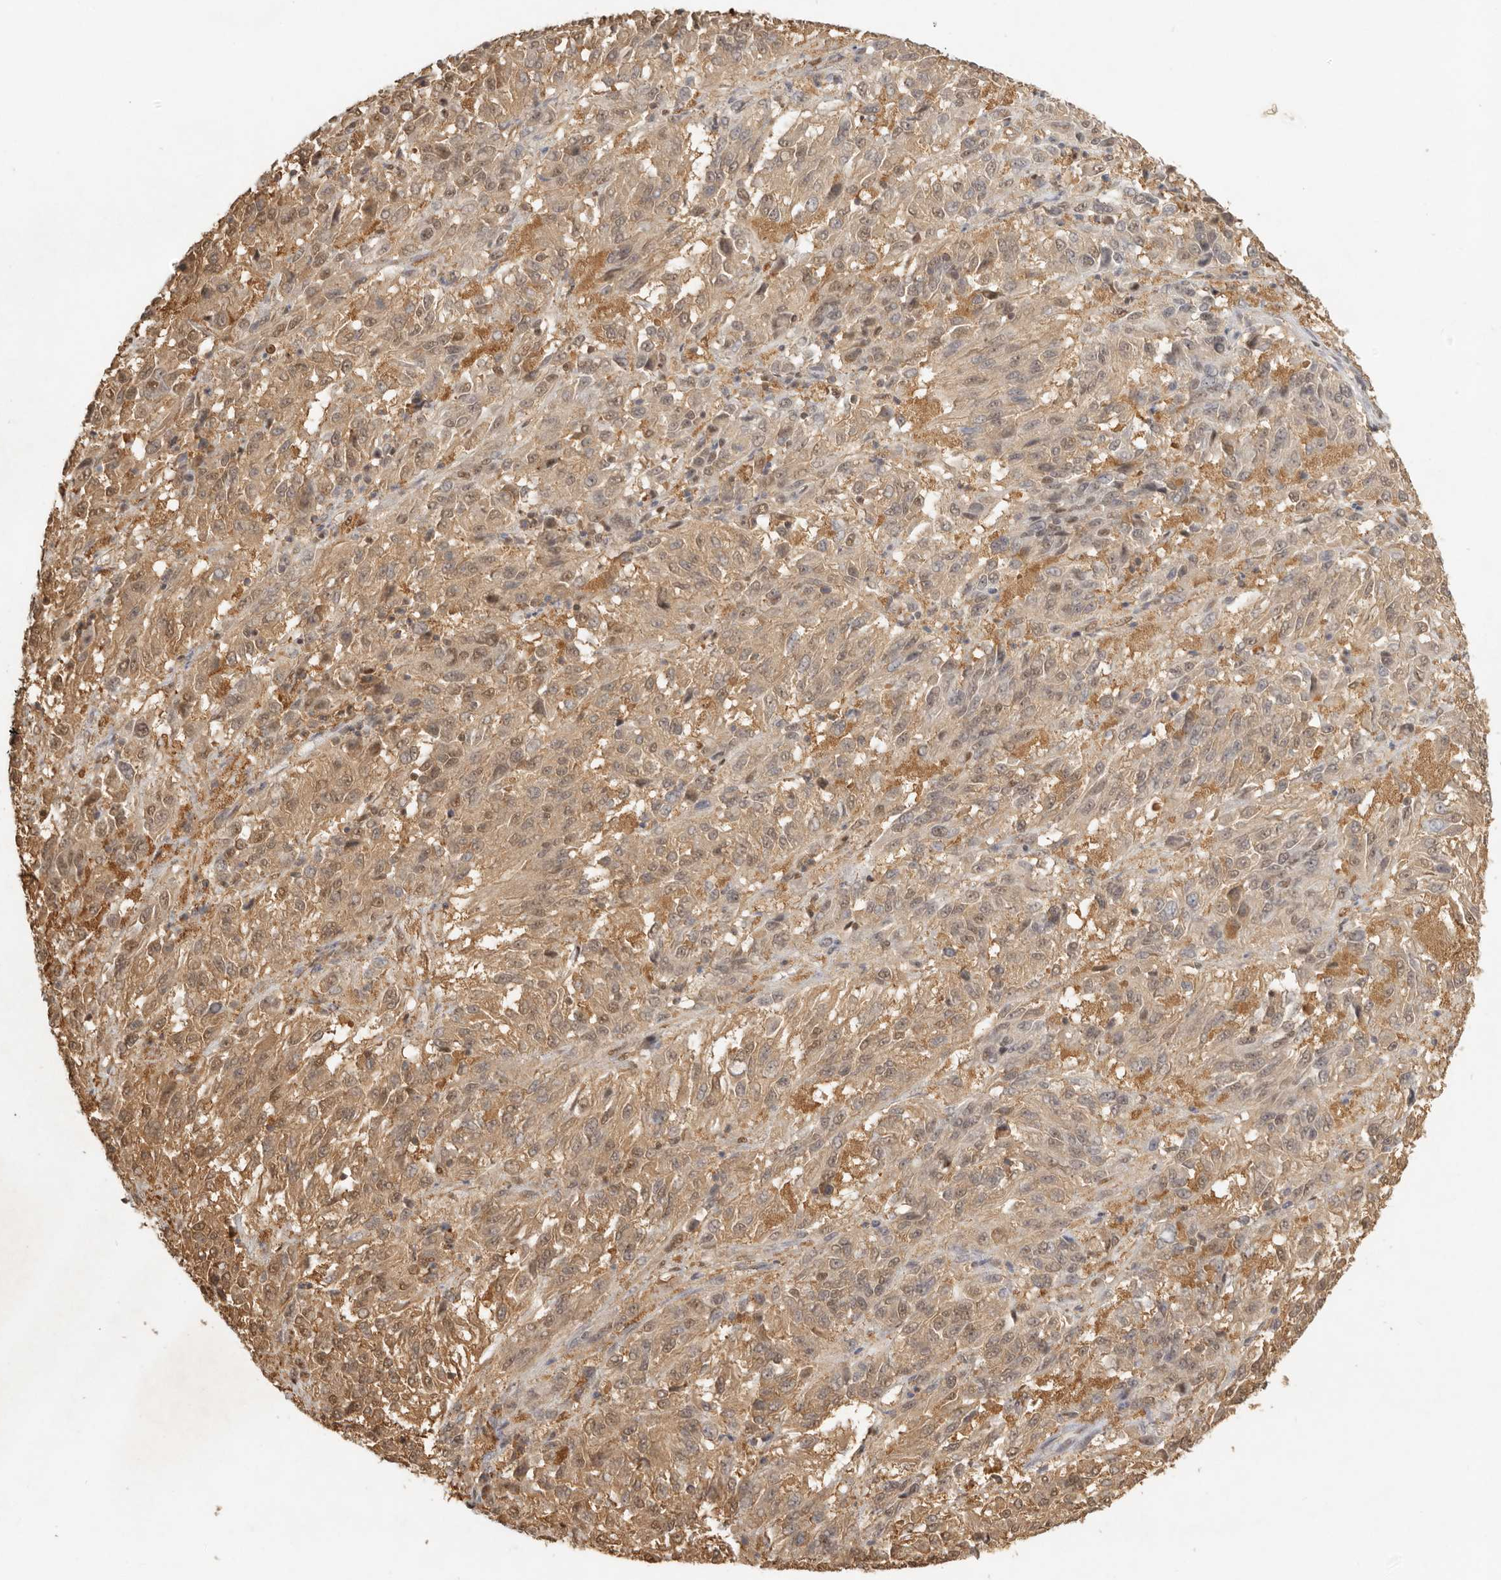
{"staining": {"intensity": "moderate", "quantity": ">75%", "location": "cytoplasmic/membranous,nuclear"}, "tissue": "melanoma", "cell_type": "Tumor cells", "image_type": "cancer", "snomed": [{"axis": "morphology", "description": "Malignant melanoma, Metastatic site"}, {"axis": "topography", "description": "Lung"}], "caption": "Brown immunohistochemical staining in malignant melanoma (metastatic site) demonstrates moderate cytoplasmic/membranous and nuclear positivity in about >75% of tumor cells.", "gene": "PSMA5", "patient": {"sex": "male", "age": 64}}